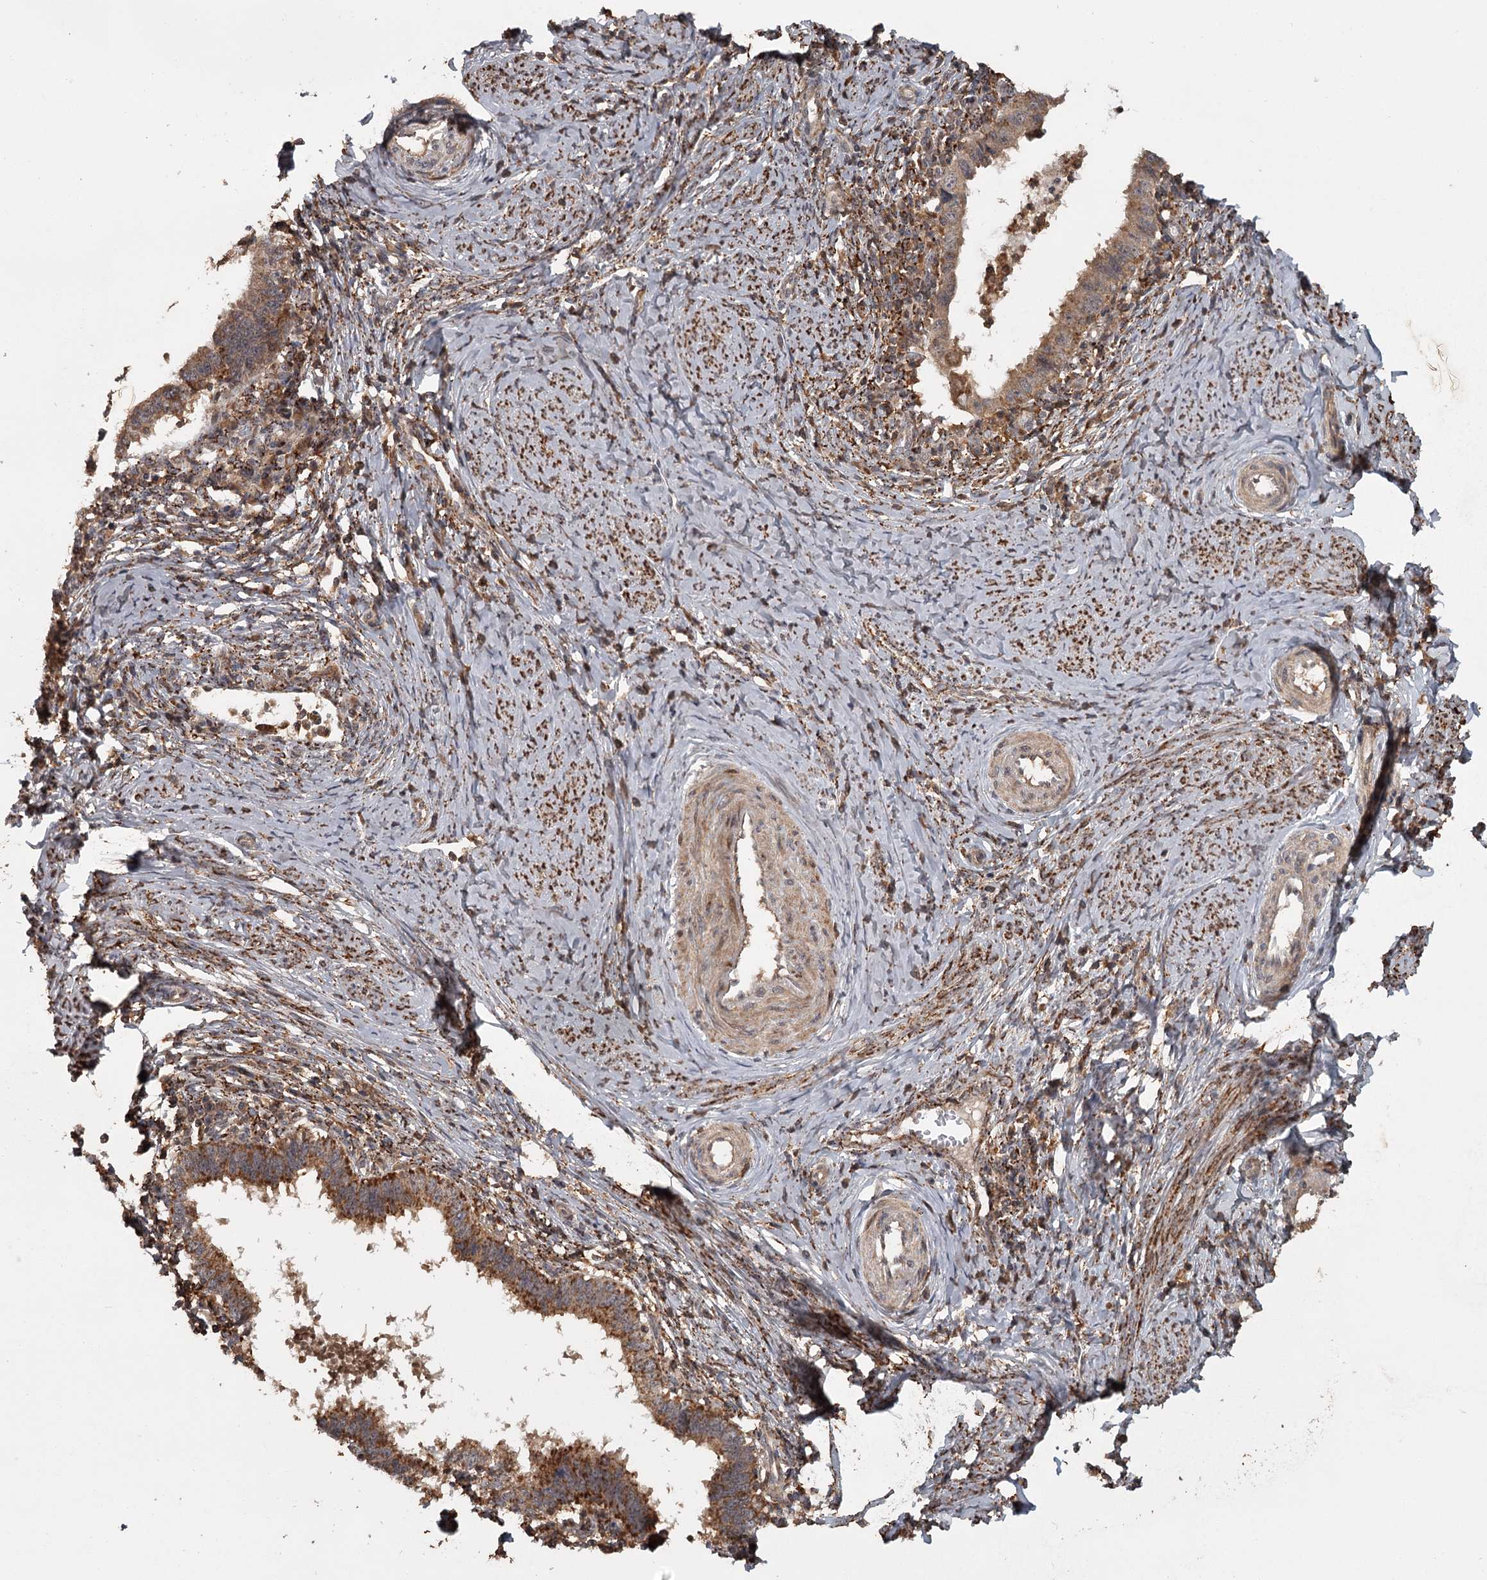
{"staining": {"intensity": "moderate", "quantity": ">75%", "location": "cytoplasmic/membranous"}, "tissue": "cervical cancer", "cell_type": "Tumor cells", "image_type": "cancer", "snomed": [{"axis": "morphology", "description": "Adenocarcinoma, NOS"}, {"axis": "topography", "description": "Cervix"}], "caption": "Approximately >75% of tumor cells in adenocarcinoma (cervical) display moderate cytoplasmic/membranous protein positivity as visualized by brown immunohistochemical staining.", "gene": "FAXC", "patient": {"sex": "female", "age": 36}}